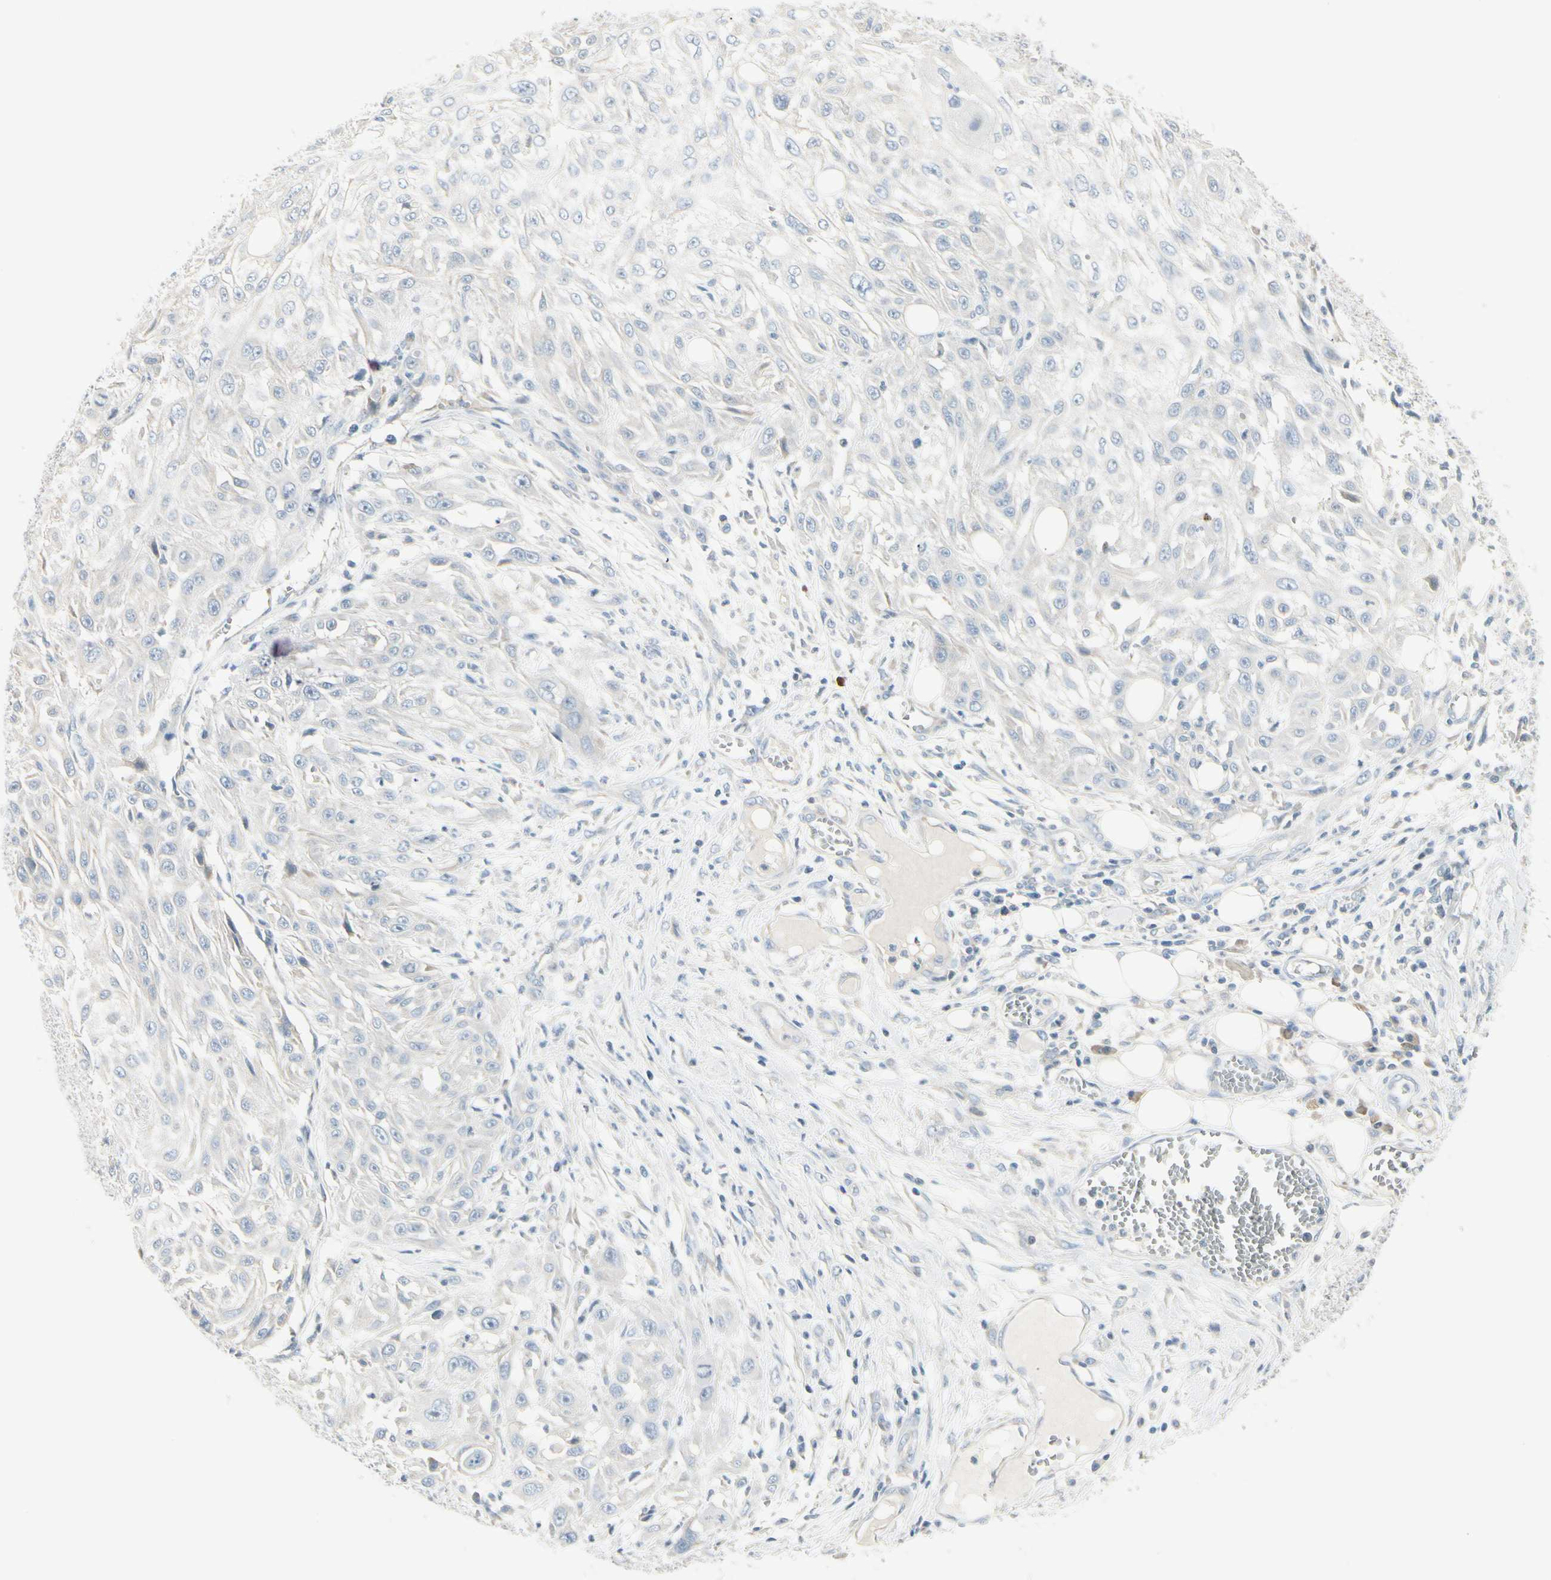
{"staining": {"intensity": "negative", "quantity": "none", "location": "none"}, "tissue": "skin cancer", "cell_type": "Tumor cells", "image_type": "cancer", "snomed": [{"axis": "morphology", "description": "Squamous cell carcinoma, NOS"}, {"axis": "topography", "description": "Skin"}], "caption": "The image shows no staining of tumor cells in squamous cell carcinoma (skin).", "gene": "CYP2E1", "patient": {"sex": "male", "age": 75}}